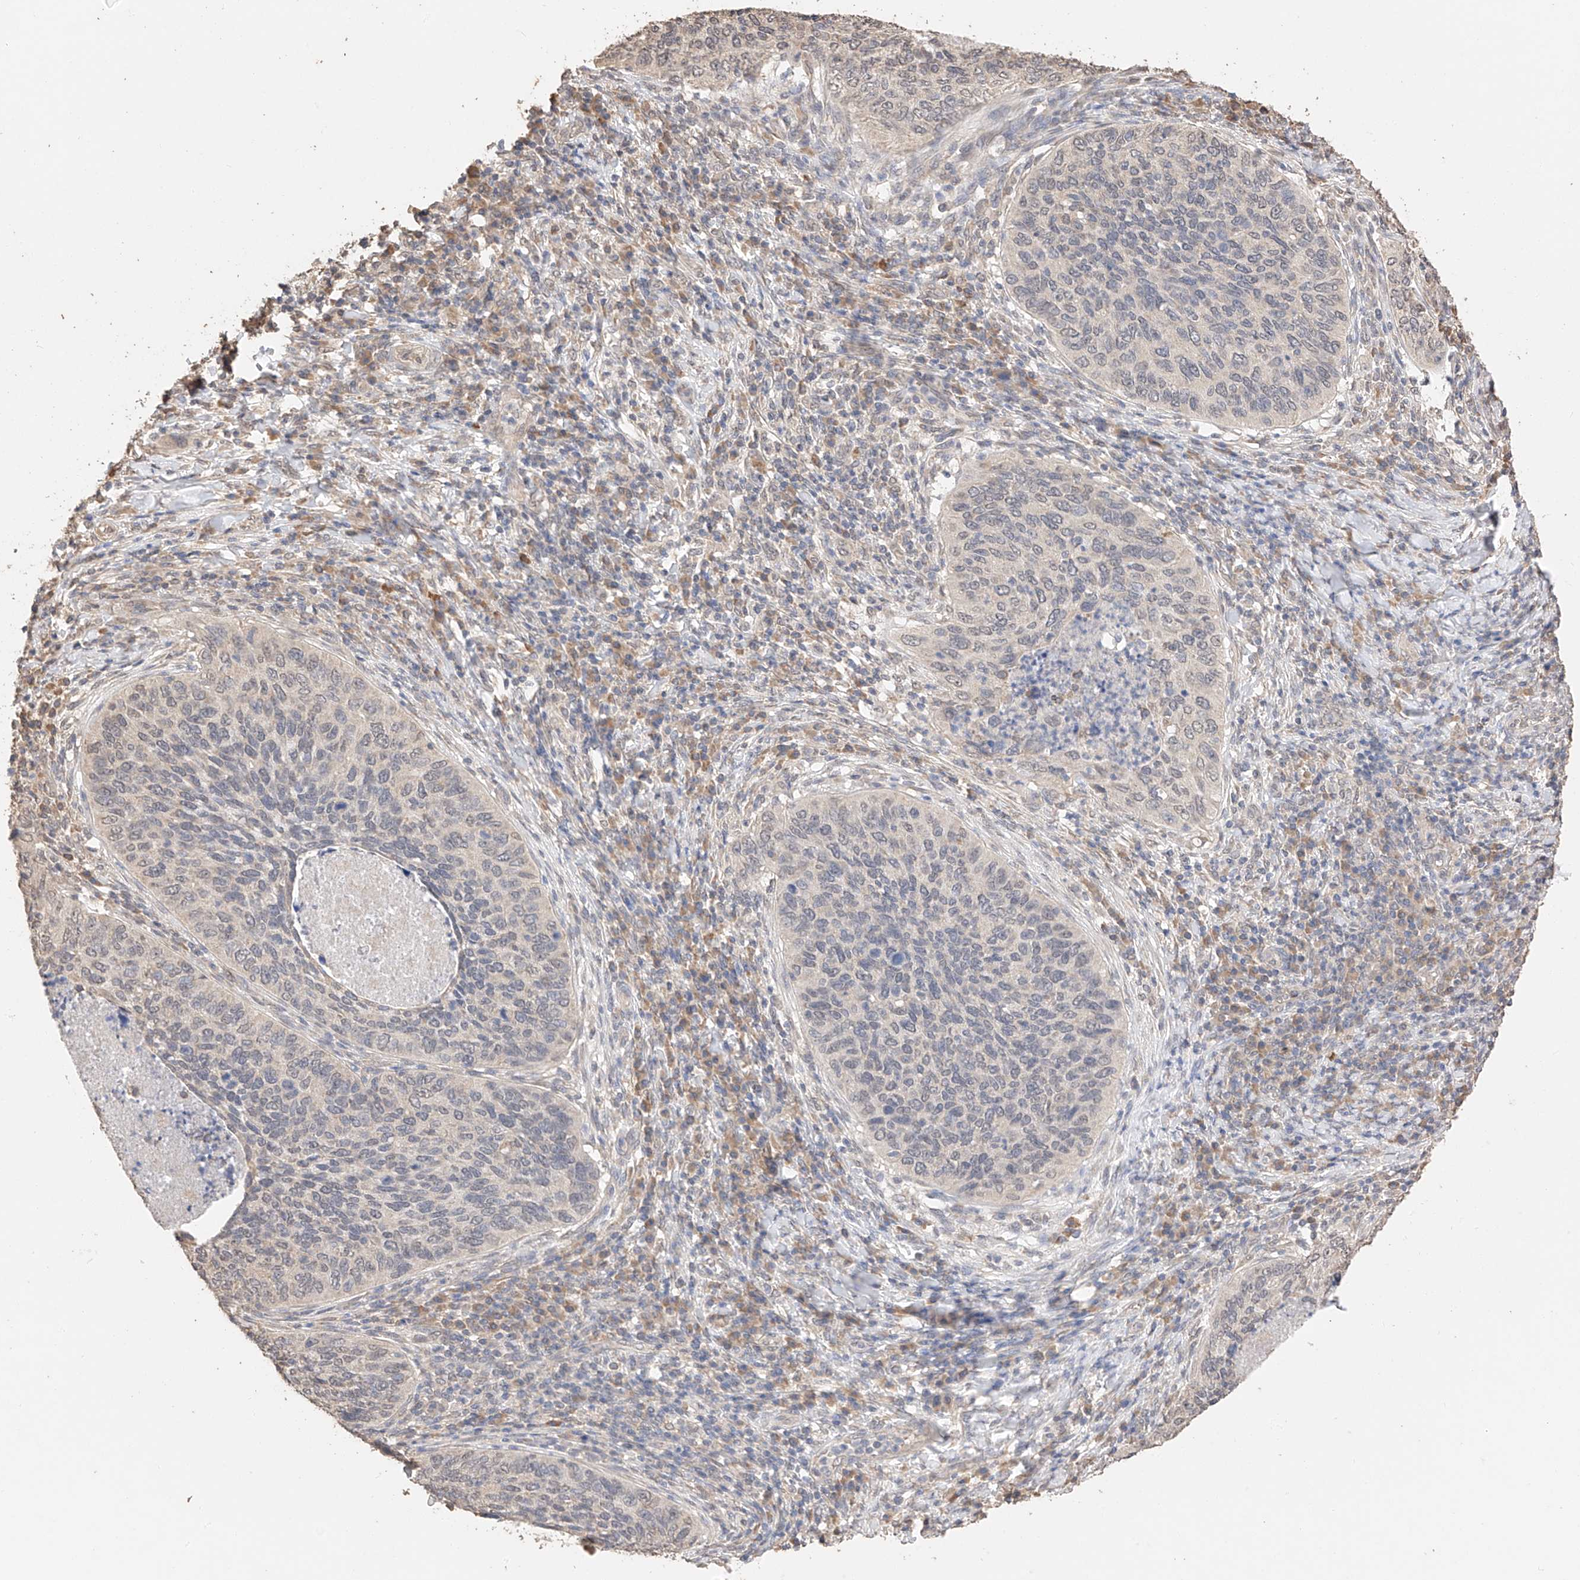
{"staining": {"intensity": "negative", "quantity": "none", "location": "none"}, "tissue": "cervical cancer", "cell_type": "Tumor cells", "image_type": "cancer", "snomed": [{"axis": "morphology", "description": "Squamous cell carcinoma, NOS"}, {"axis": "topography", "description": "Cervix"}], "caption": "Human squamous cell carcinoma (cervical) stained for a protein using IHC demonstrates no positivity in tumor cells.", "gene": "IL22RA2", "patient": {"sex": "female", "age": 38}}